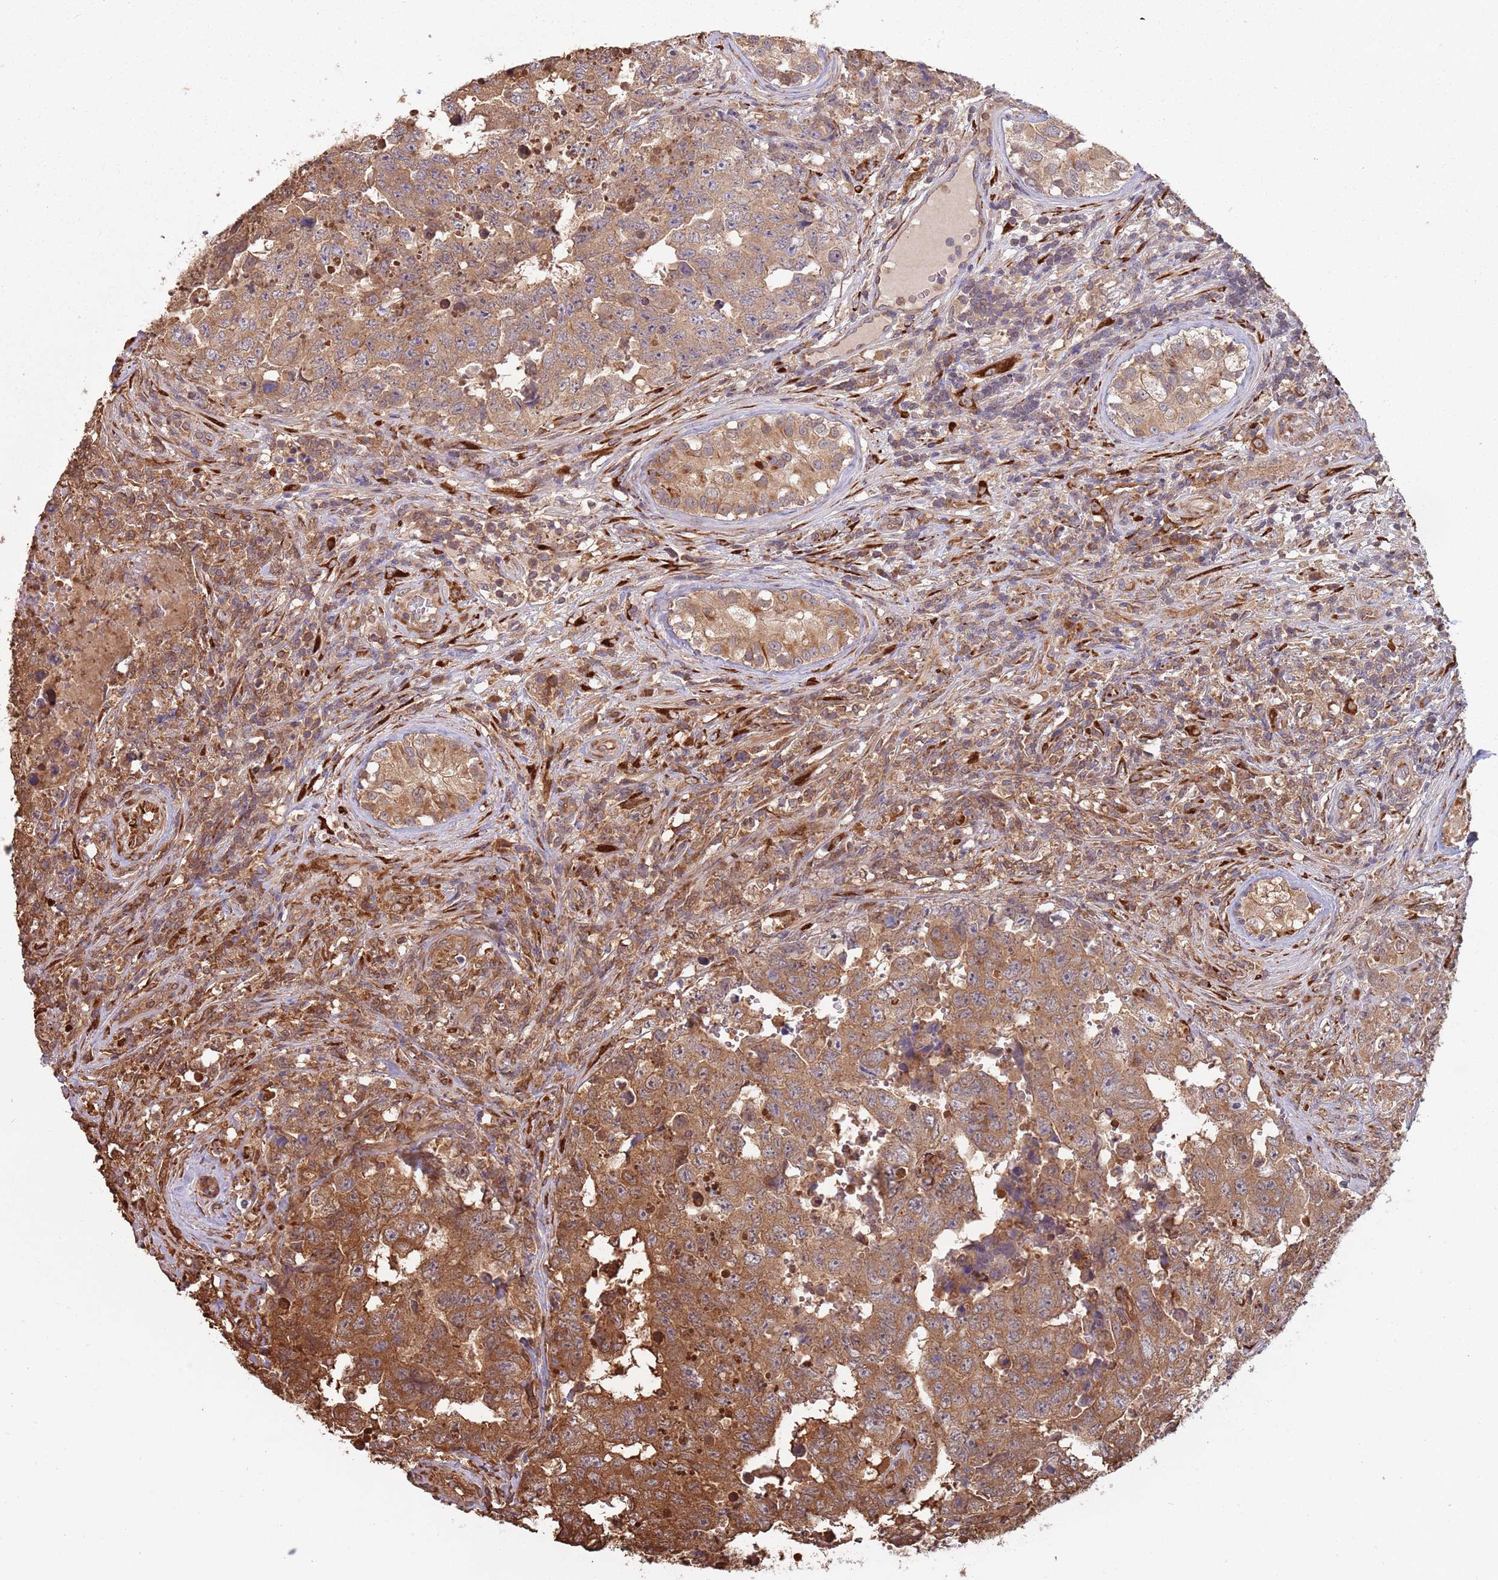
{"staining": {"intensity": "moderate", "quantity": ">75%", "location": "cytoplasmic/membranous"}, "tissue": "testis cancer", "cell_type": "Tumor cells", "image_type": "cancer", "snomed": [{"axis": "morphology", "description": "Normal tissue, NOS"}, {"axis": "morphology", "description": "Carcinoma, Embryonal, NOS"}, {"axis": "topography", "description": "Testis"}, {"axis": "topography", "description": "Epididymis"}], "caption": "IHC photomicrograph of neoplastic tissue: embryonal carcinoma (testis) stained using immunohistochemistry (IHC) shows medium levels of moderate protein expression localized specifically in the cytoplasmic/membranous of tumor cells, appearing as a cytoplasmic/membranous brown color.", "gene": "COG4", "patient": {"sex": "male", "age": 25}}